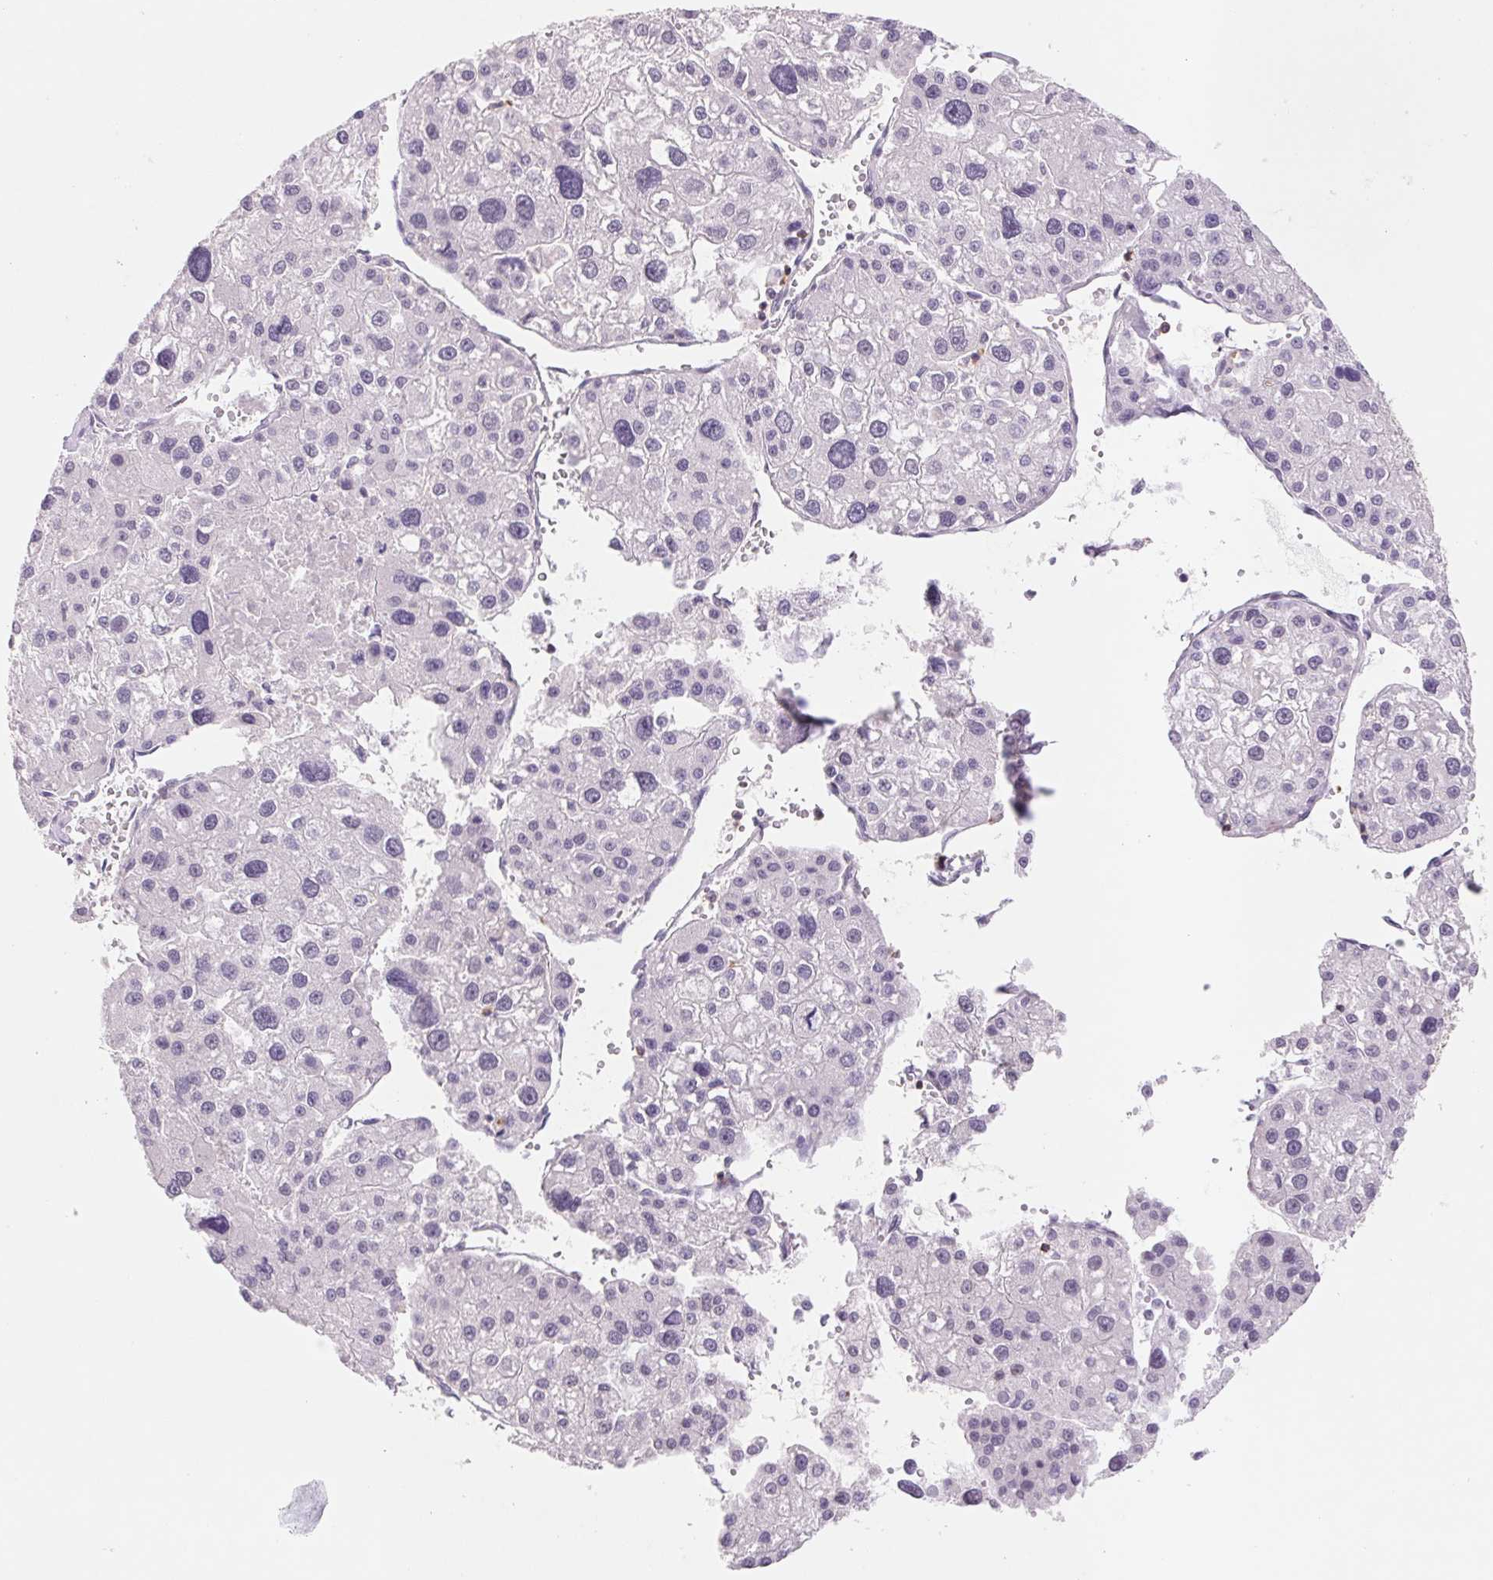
{"staining": {"intensity": "negative", "quantity": "none", "location": "none"}, "tissue": "liver cancer", "cell_type": "Tumor cells", "image_type": "cancer", "snomed": [{"axis": "morphology", "description": "Carcinoma, Hepatocellular, NOS"}, {"axis": "topography", "description": "Liver"}], "caption": "Tumor cells show no significant staining in liver cancer (hepatocellular carcinoma).", "gene": "KIF26A", "patient": {"sex": "male", "age": 73}}